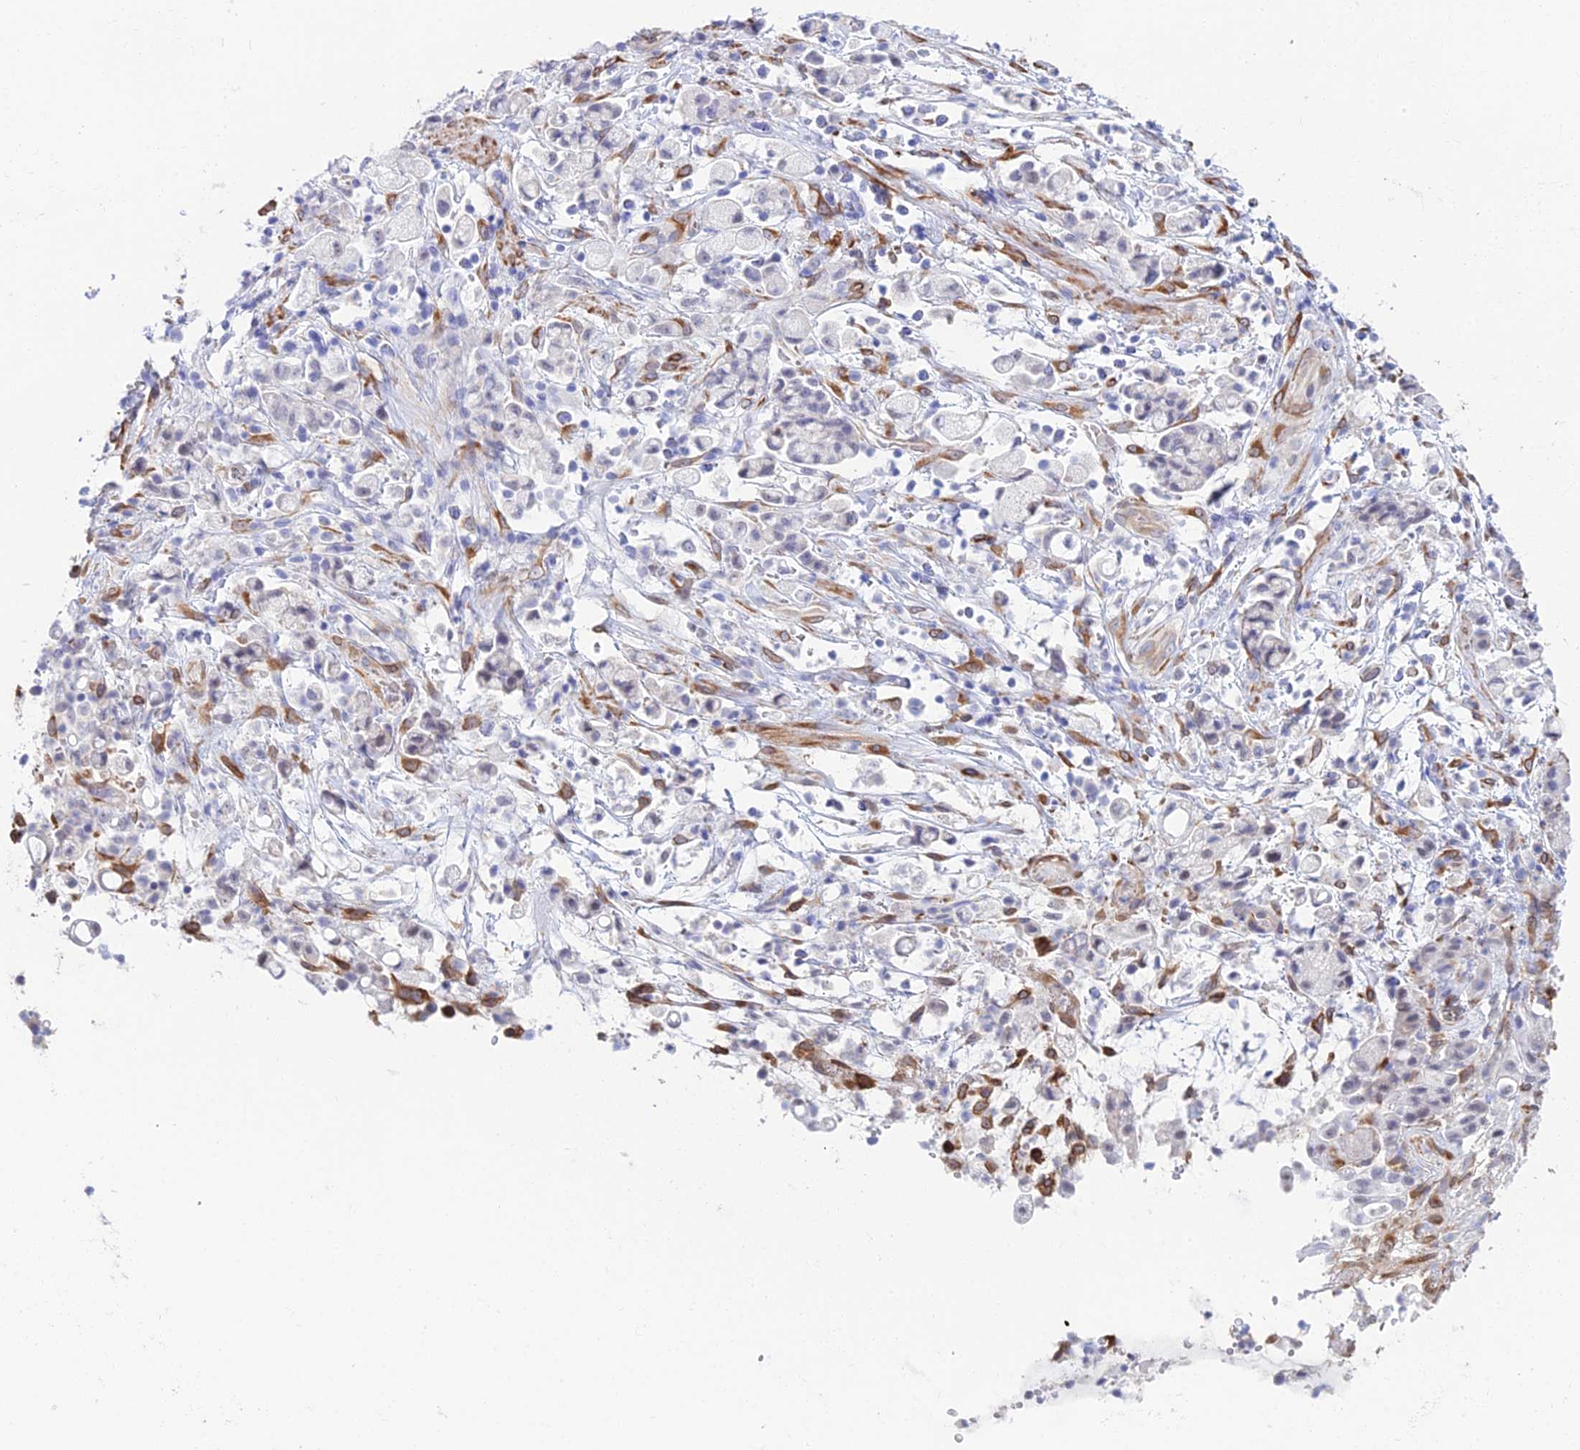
{"staining": {"intensity": "negative", "quantity": "none", "location": "none"}, "tissue": "stomach cancer", "cell_type": "Tumor cells", "image_type": "cancer", "snomed": [{"axis": "morphology", "description": "Adenocarcinoma, NOS"}, {"axis": "topography", "description": "Stomach"}], "caption": "Immunohistochemistry (IHC) image of stomach adenocarcinoma stained for a protein (brown), which demonstrates no expression in tumor cells.", "gene": "MXRA7", "patient": {"sex": "female", "age": 60}}